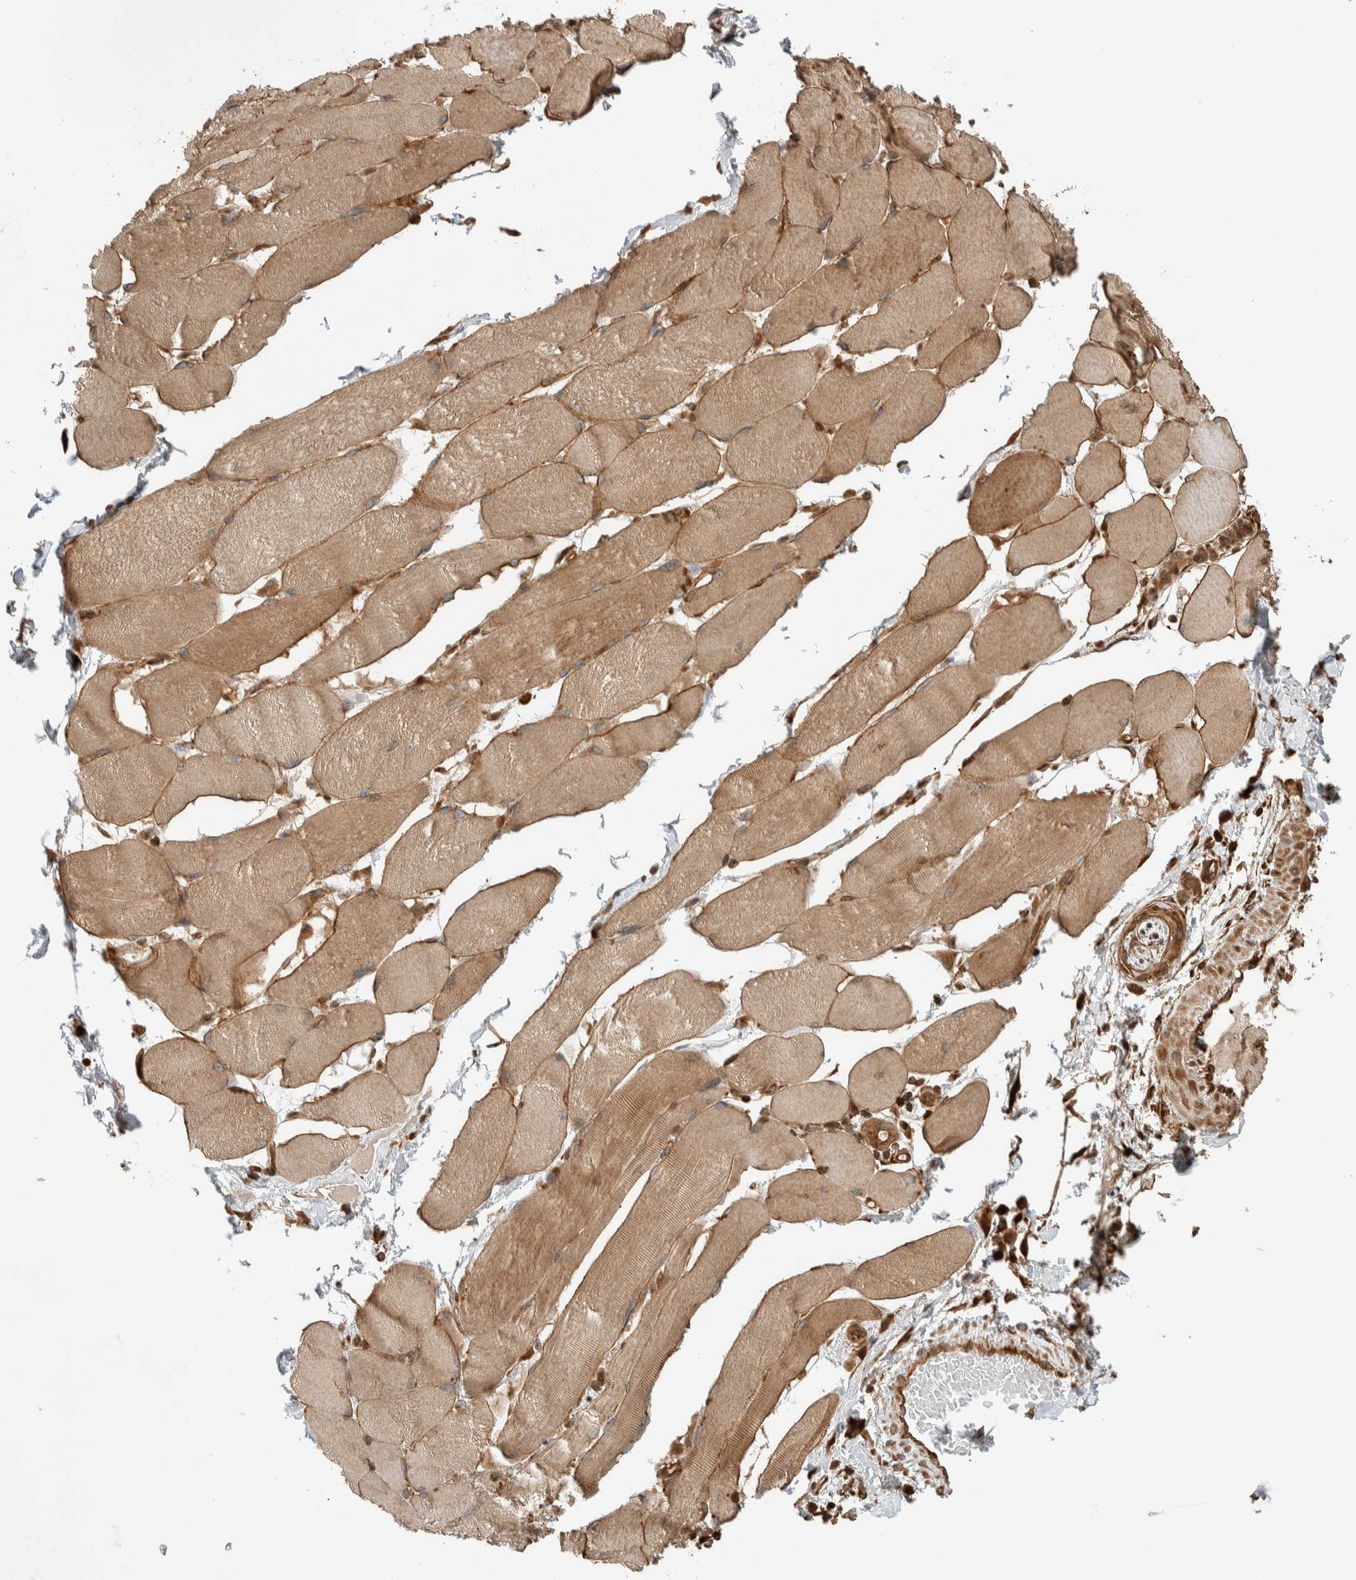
{"staining": {"intensity": "moderate", "quantity": ">75%", "location": "cytoplasmic/membranous"}, "tissue": "skeletal muscle", "cell_type": "Myocytes", "image_type": "normal", "snomed": [{"axis": "morphology", "description": "Normal tissue, NOS"}, {"axis": "topography", "description": "Skin"}, {"axis": "topography", "description": "Skeletal muscle"}], "caption": "Immunohistochemistry micrograph of unremarkable human skeletal muscle stained for a protein (brown), which shows medium levels of moderate cytoplasmic/membranous positivity in about >75% of myocytes.", "gene": "CNTROB", "patient": {"sex": "male", "age": 83}}